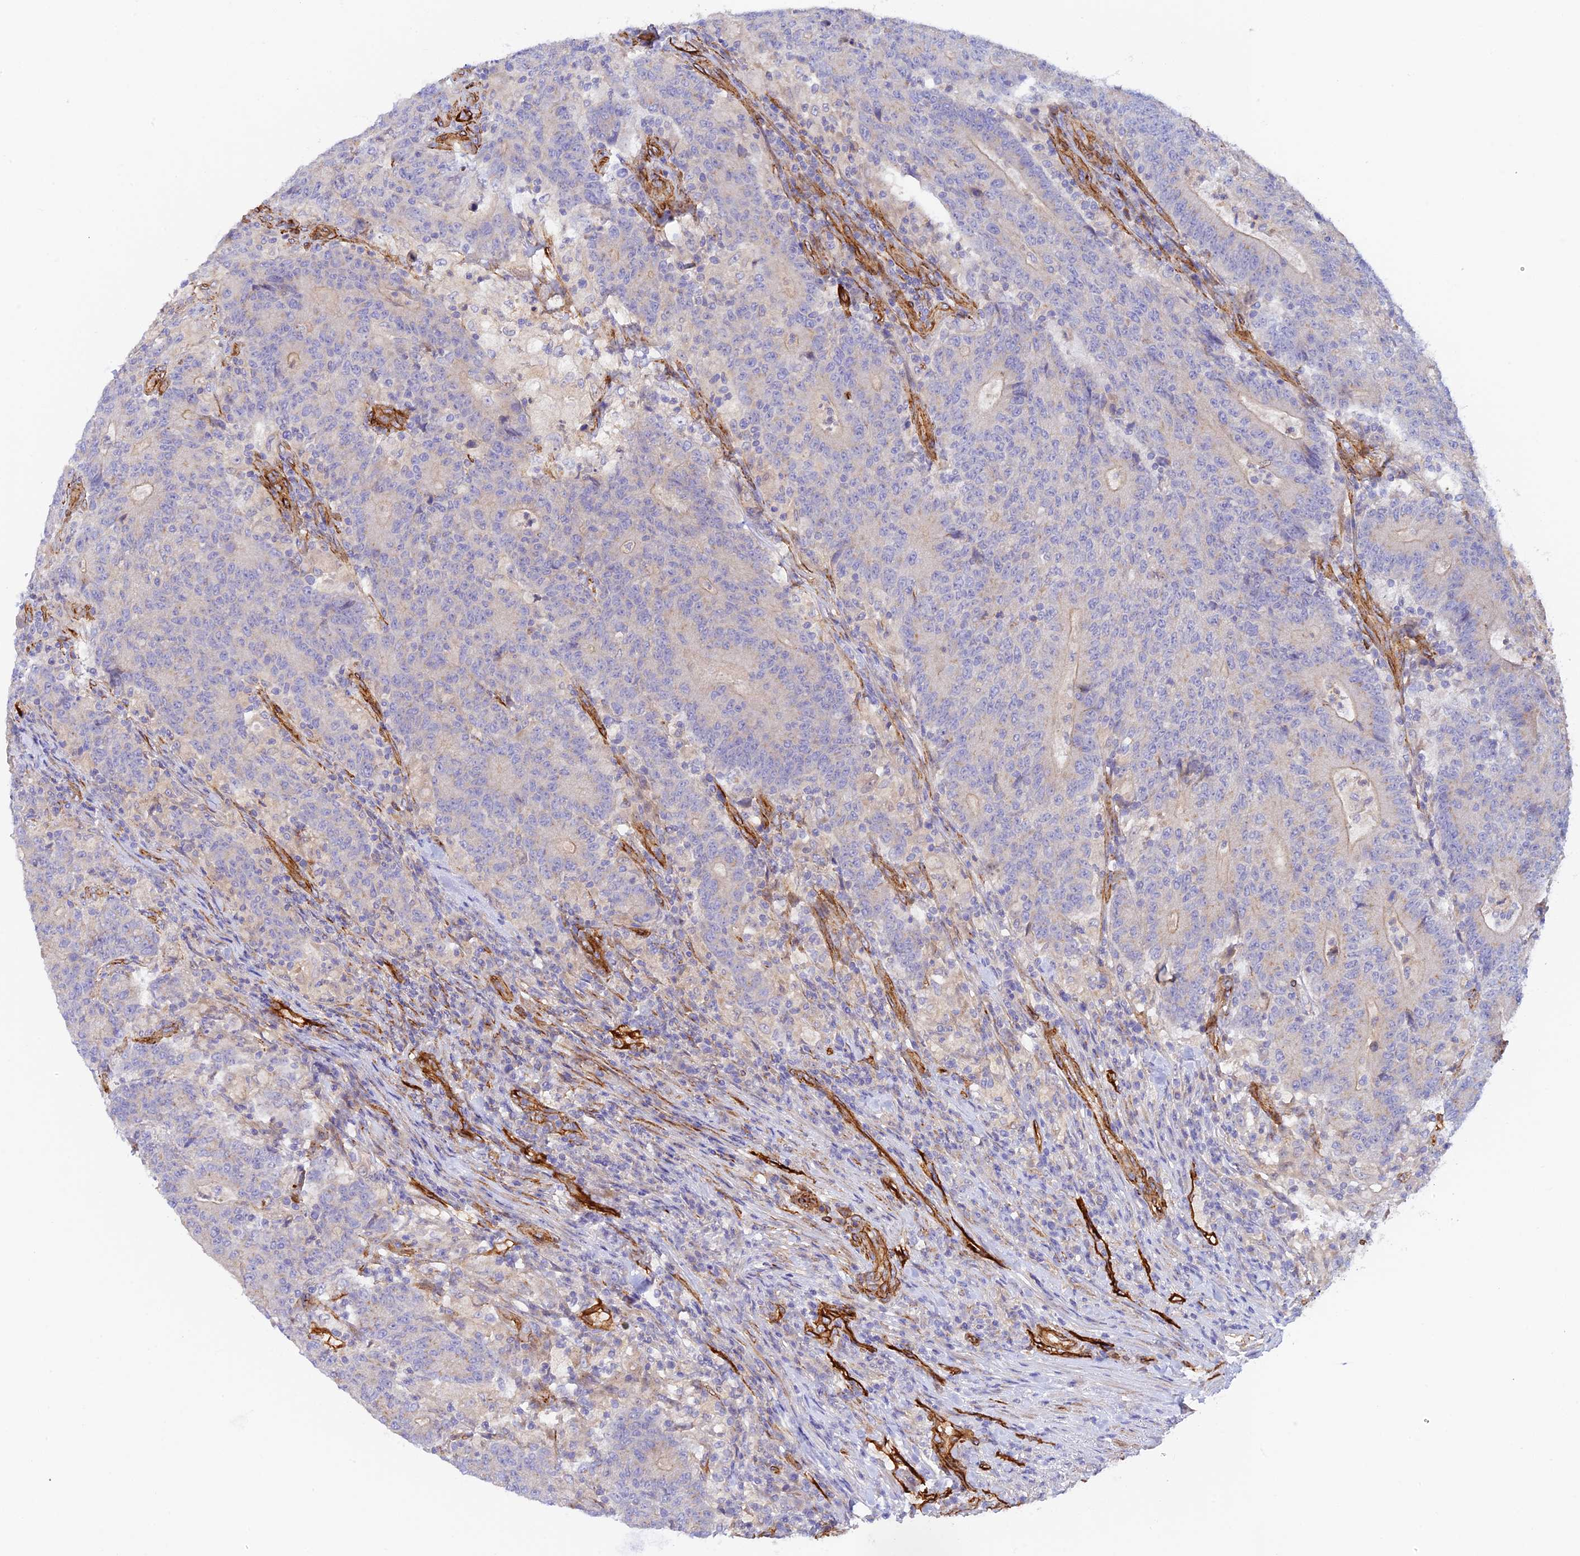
{"staining": {"intensity": "weak", "quantity": "<25%", "location": "cytoplasmic/membranous"}, "tissue": "colorectal cancer", "cell_type": "Tumor cells", "image_type": "cancer", "snomed": [{"axis": "morphology", "description": "Adenocarcinoma, NOS"}, {"axis": "topography", "description": "Colon"}], "caption": "A high-resolution micrograph shows immunohistochemistry (IHC) staining of colorectal cancer, which displays no significant positivity in tumor cells.", "gene": "MYO9A", "patient": {"sex": "female", "age": 75}}